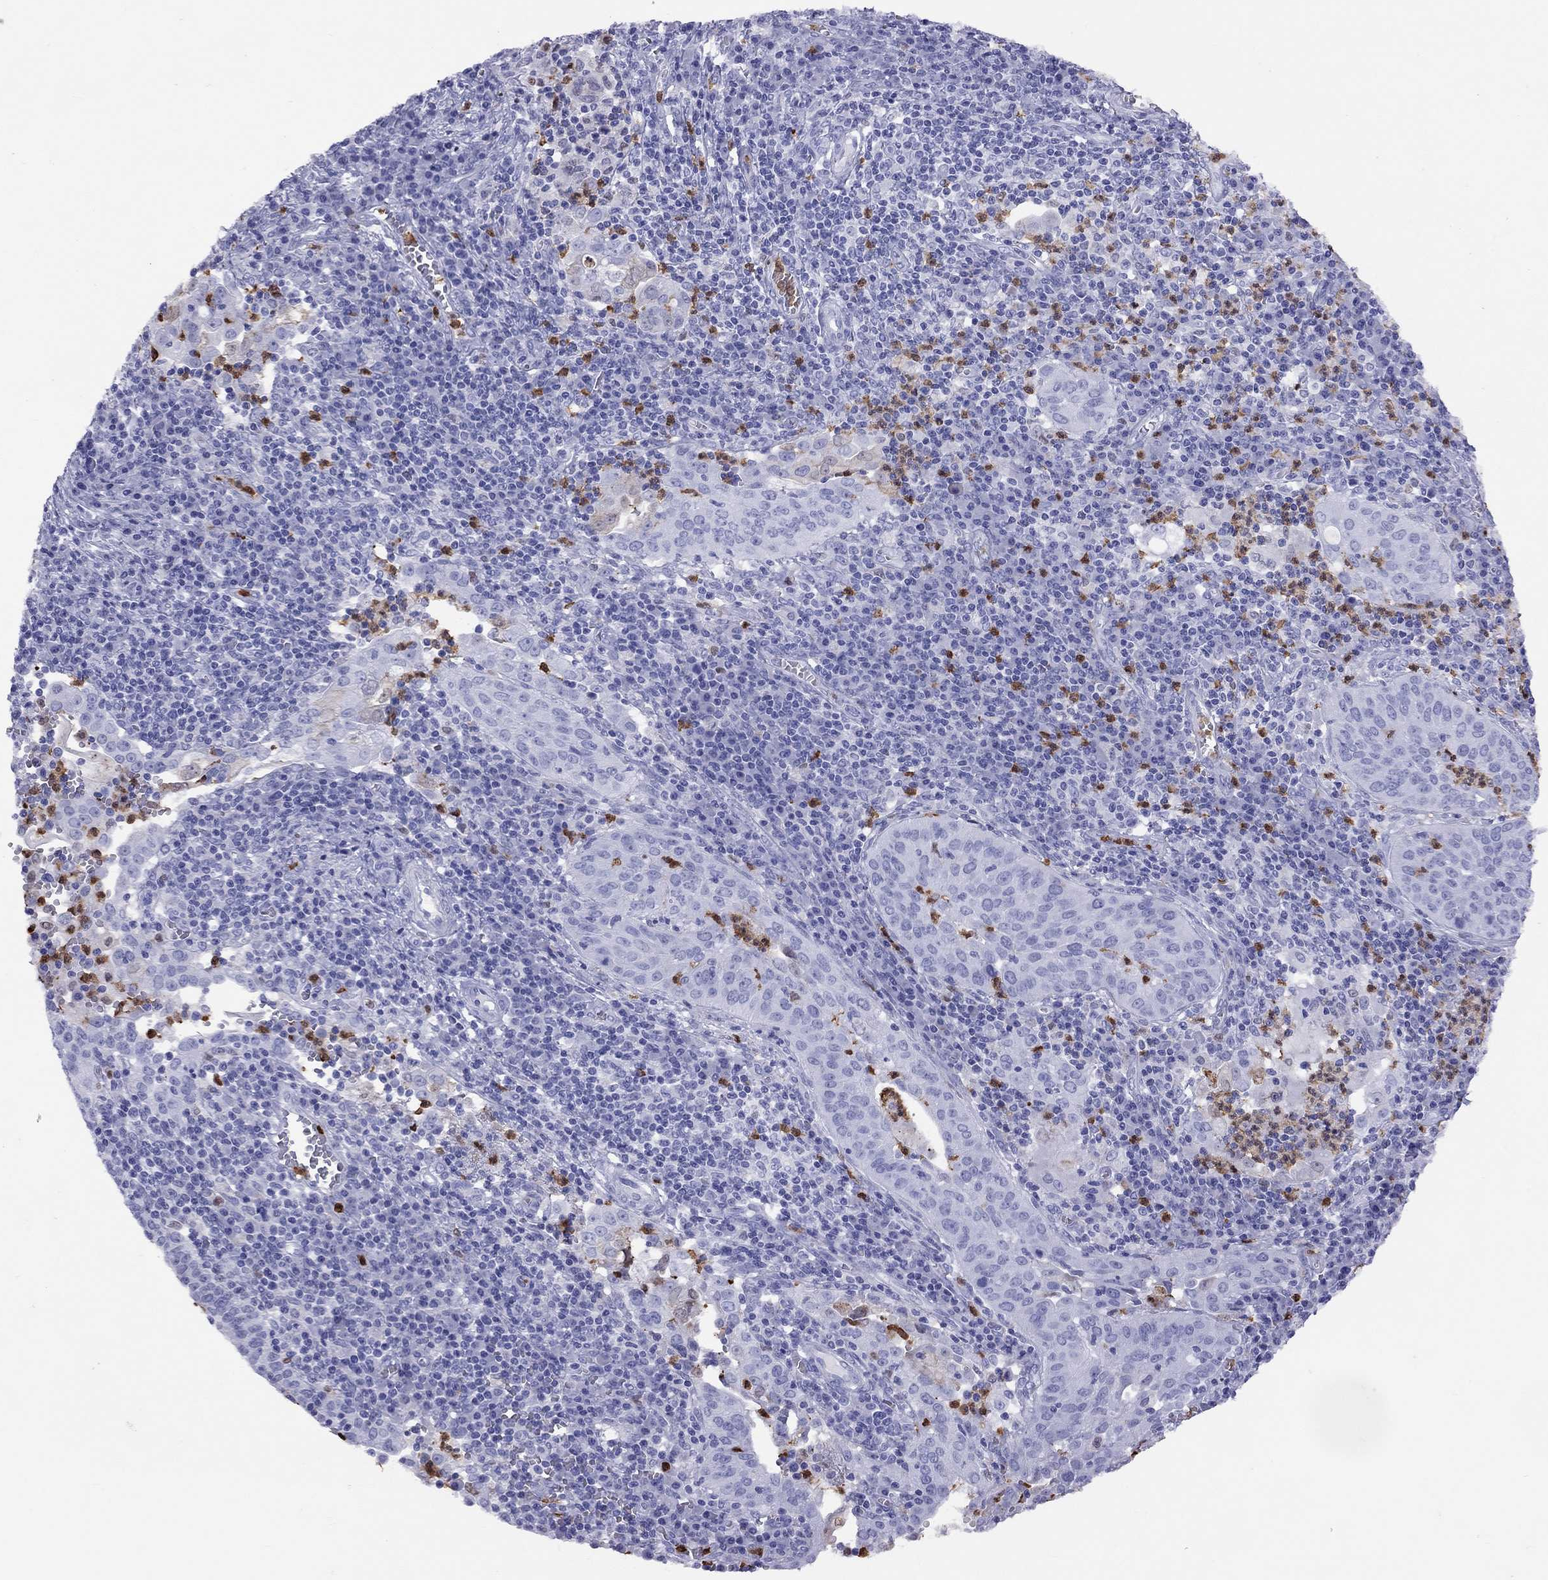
{"staining": {"intensity": "negative", "quantity": "none", "location": "none"}, "tissue": "cervical cancer", "cell_type": "Tumor cells", "image_type": "cancer", "snomed": [{"axis": "morphology", "description": "Squamous cell carcinoma, NOS"}, {"axis": "topography", "description": "Cervix"}], "caption": "This is a histopathology image of immunohistochemistry (IHC) staining of cervical cancer (squamous cell carcinoma), which shows no expression in tumor cells.", "gene": "SLAMF1", "patient": {"sex": "female", "age": 39}}